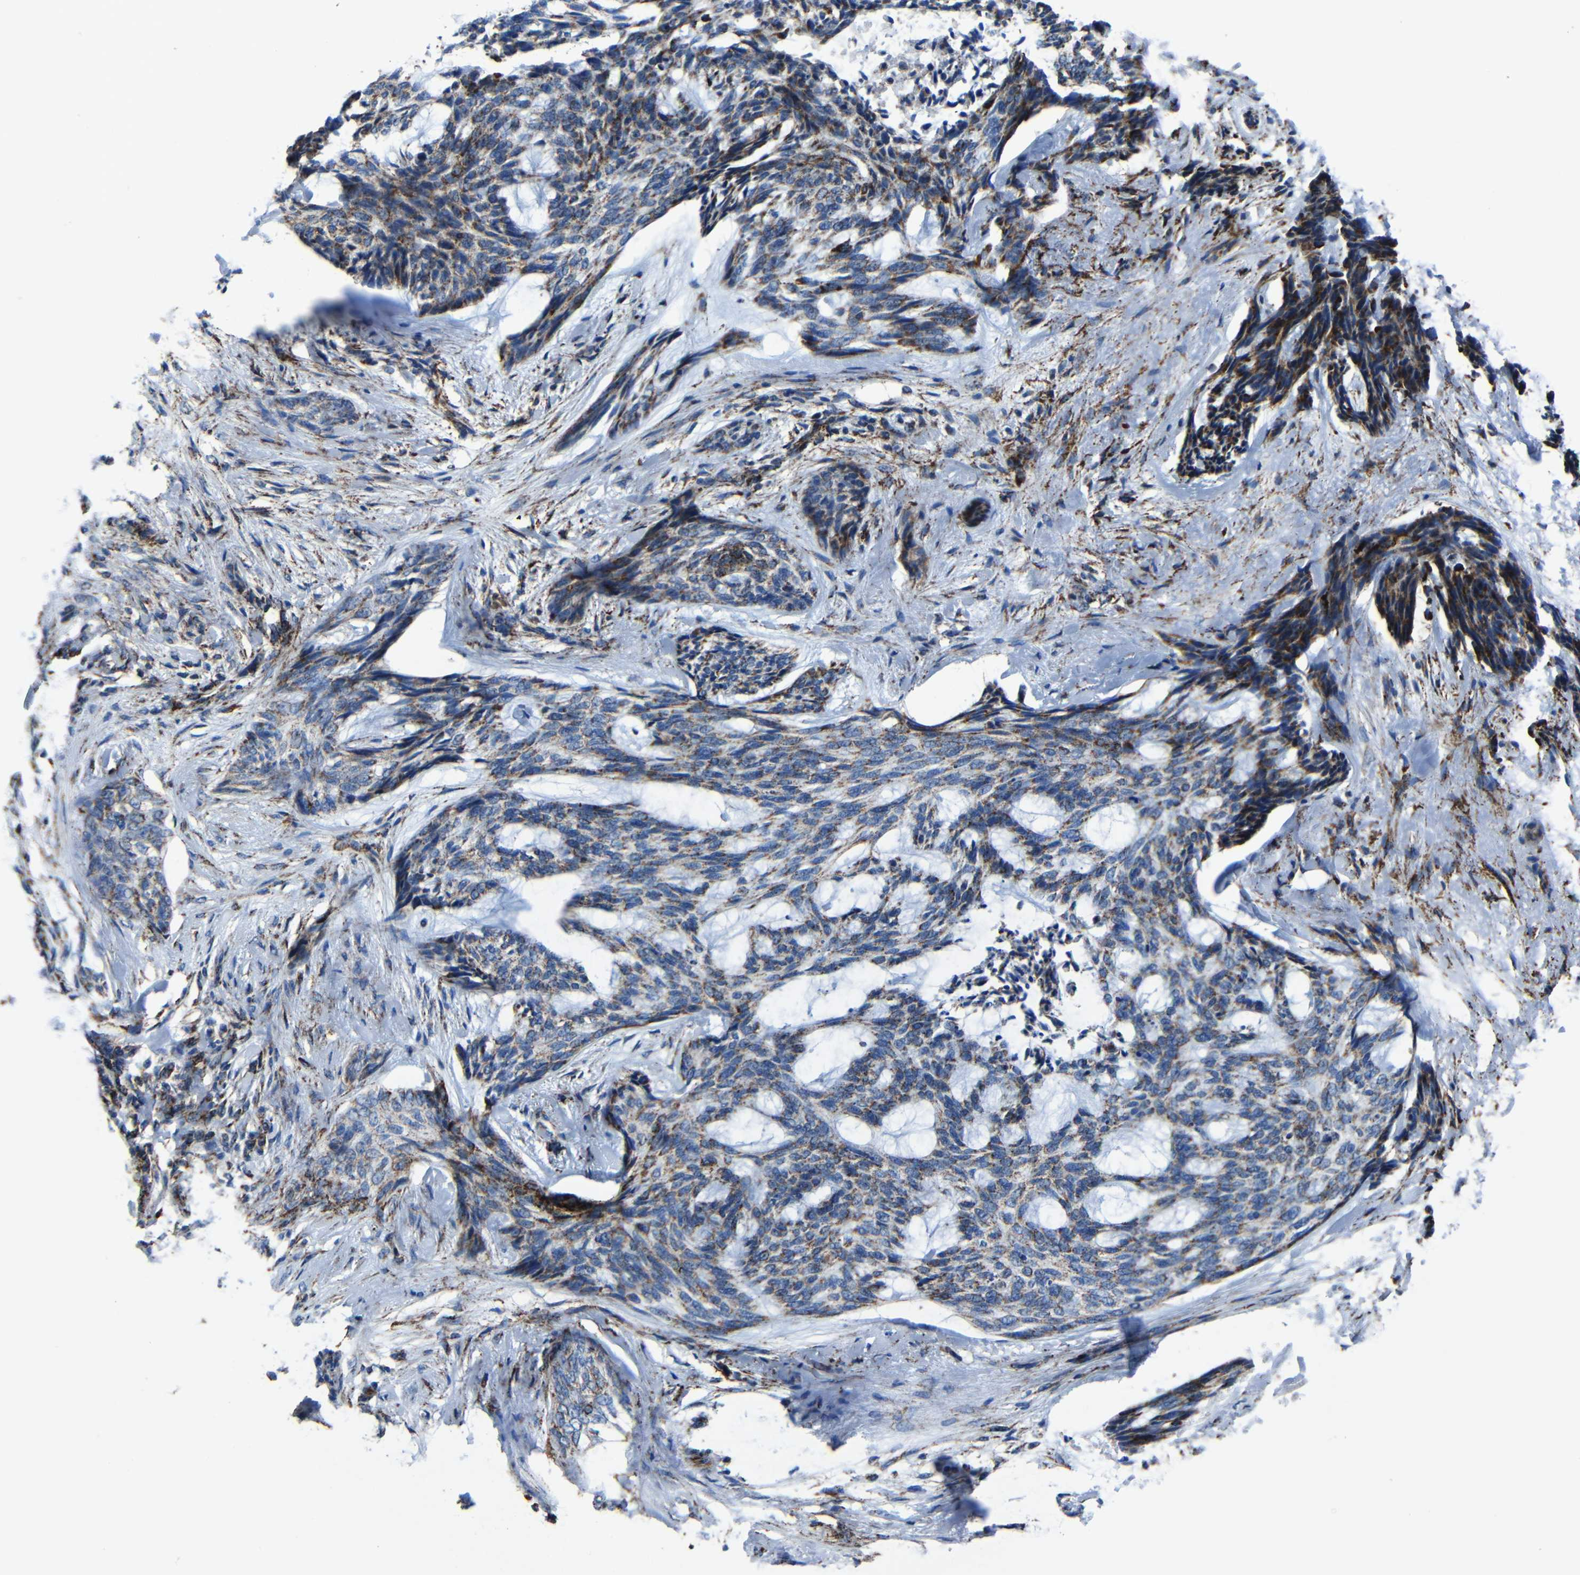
{"staining": {"intensity": "weak", "quantity": "25%-75%", "location": "cytoplasmic/membranous"}, "tissue": "skin cancer", "cell_type": "Tumor cells", "image_type": "cancer", "snomed": [{"axis": "morphology", "description": "Normal tissue, NOS"}, {"axis": "morphology", "description": "Basal cell carcinoma"}, {"axis": "topography", "description": "Skin"}], "caption": "This is a histology image of immunohistochemistry (IHC) staining of skin cancer, which shows weak expression in the cytoplasmic/membranous of tumor cells.", "gene": "CA5B", "patient": {"sex": "female", "age": 71}}